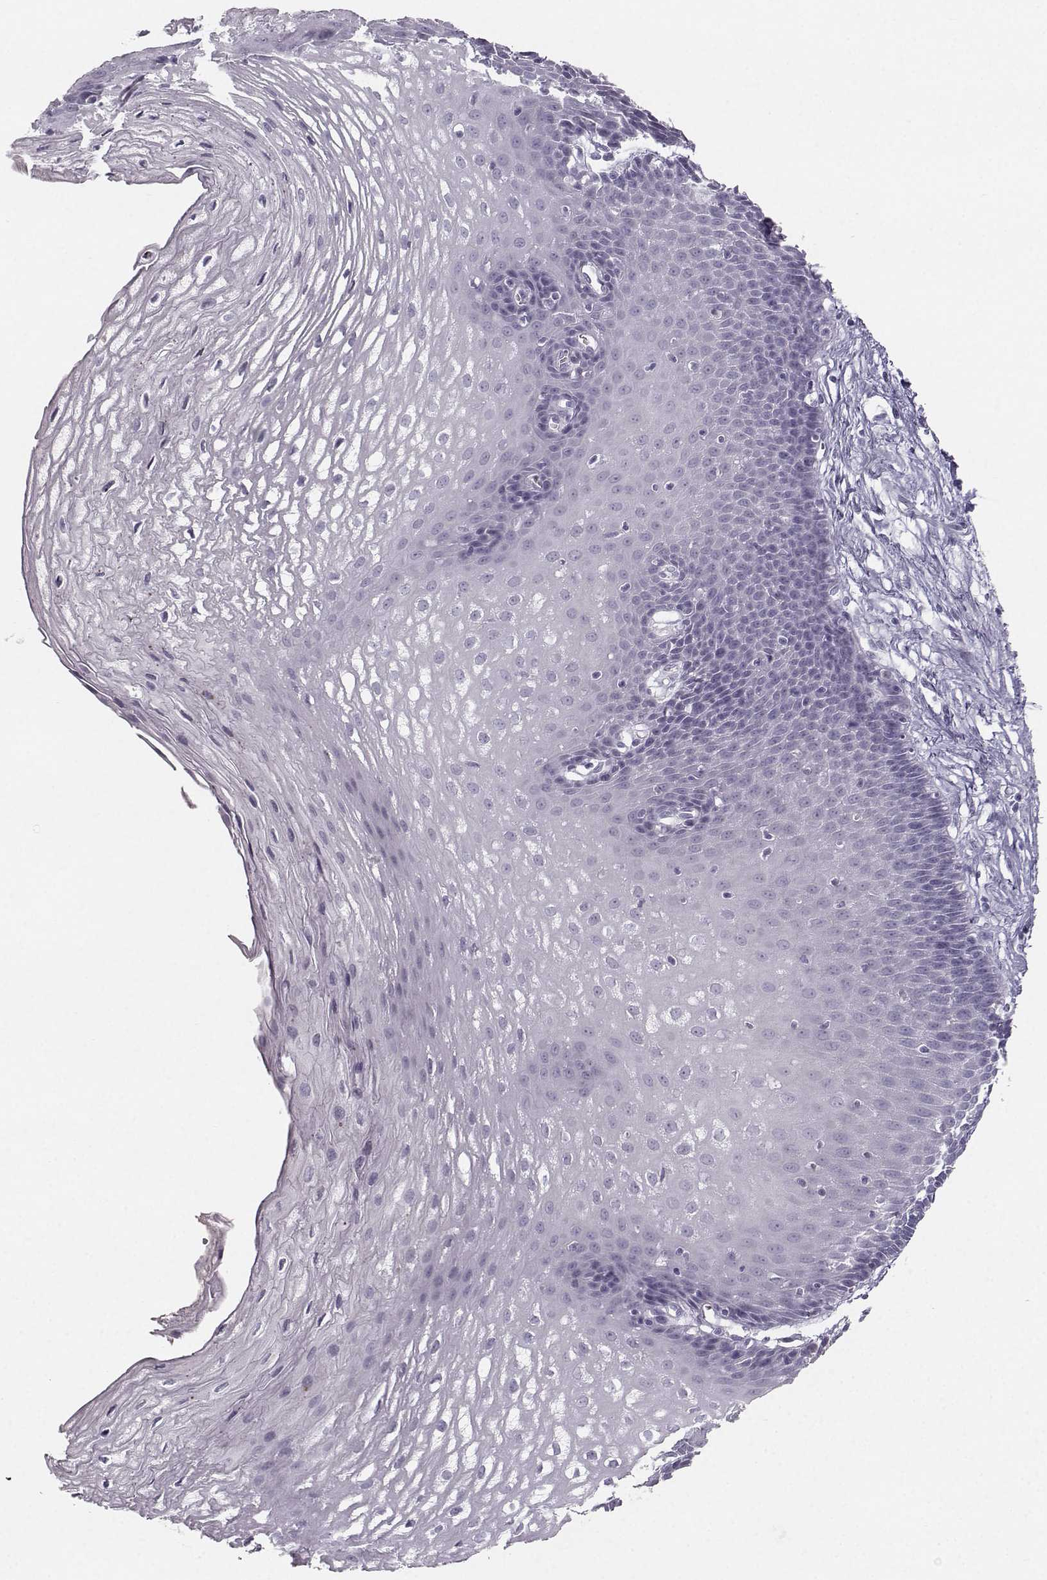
{"staining": {"intensity": "negative", "quantity": "none", "location": "none"}, "tissue": "esophagus", "cell_type": "Squamous epithelial cells", "image_type": "normal", "snomed": [{"axis": "morphology", "description": "Normal tissue, NOS"}, {"axis": "topography", "description": "Esophagus"}], "caption": "Immunohistochemistry image of benign esophagus stained for a protein (brown), which shows no staining in squamous epithelial cells. (Immunohistochemistry (ihc), brightfield microscopy, high magnification).", "gene": "CASR", "patient": {"sex": "male", "age": 72}}